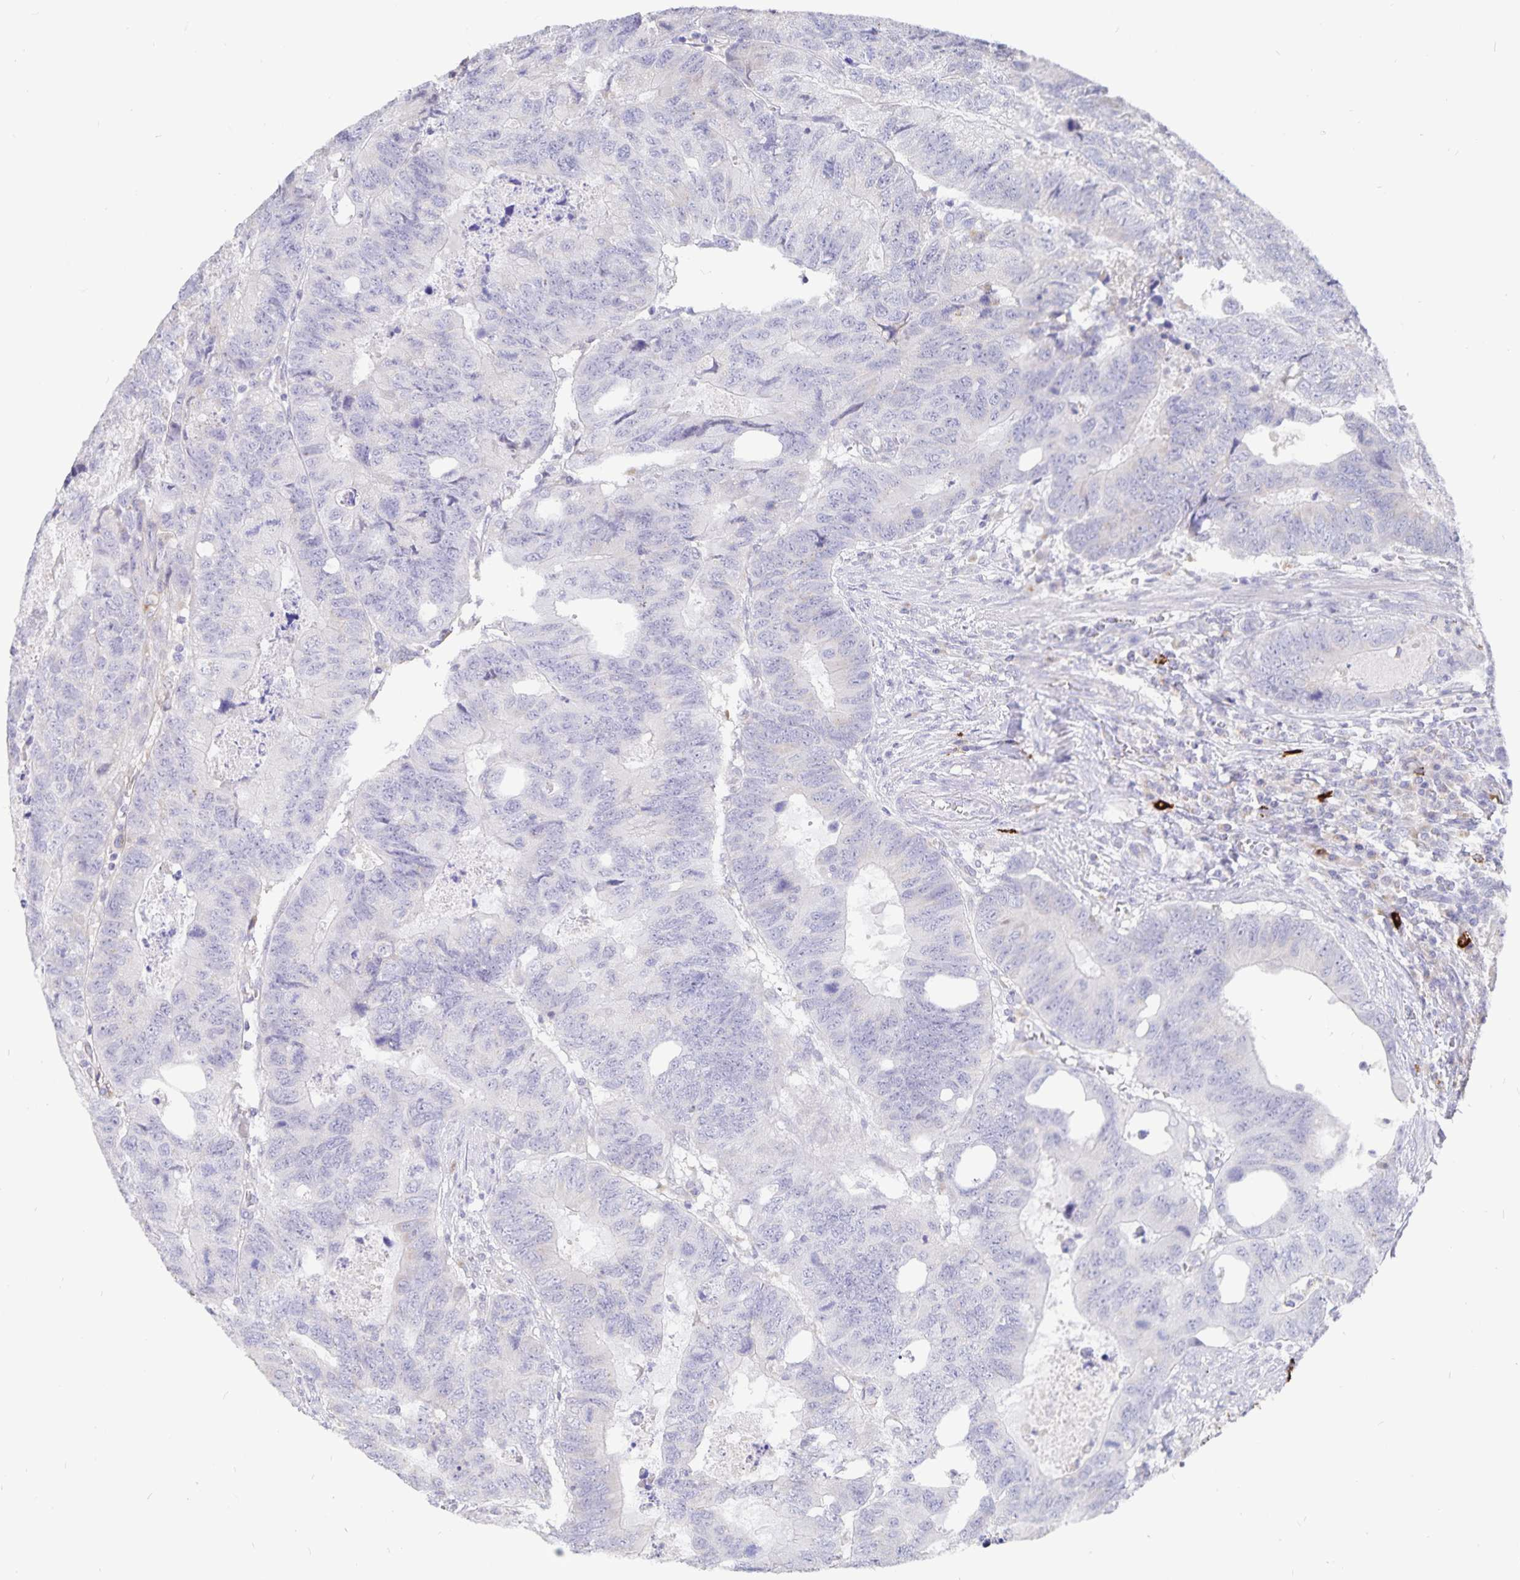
{"staining": {"intensity": "negative", "quantity": "none", "location": "none"}, "tissue": "colorectal cancer", "cell_type": "Tumor cells", "image_type": "cancer", "snomed": [{"axis": "morphology", "description": "Adenocarcinoma, NOS"}, {"axis": "topography", "description": "Colon"}], "caption": "Immunohistochemical staining of colorectal adenocarcinoma demonstrates no significant expression in tumor cells.", "gene": "PKHD1", "patient": {"sex": "male", "age": 62}}